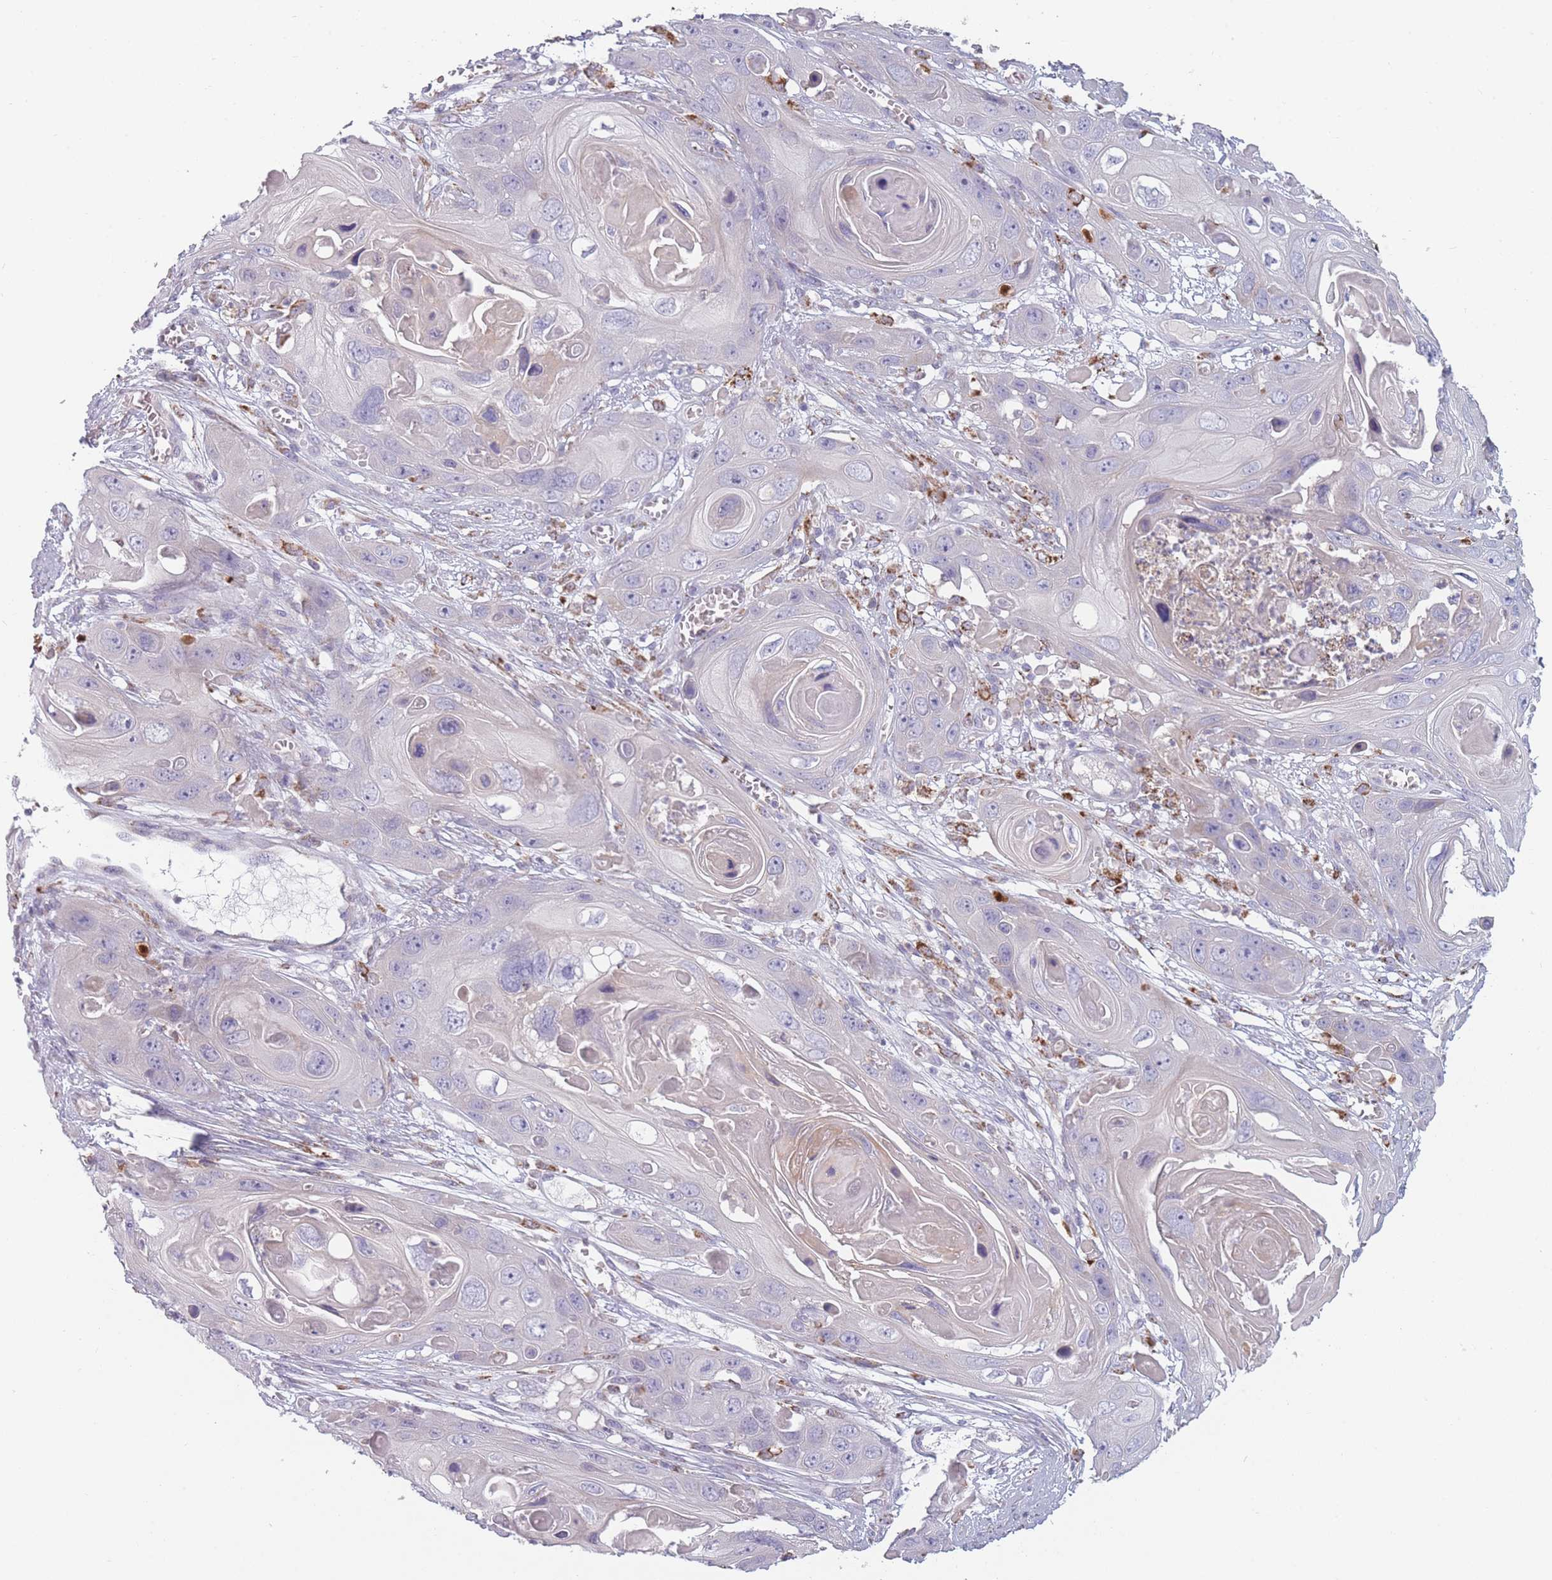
{"staining": {"intensity": "negative", "quantity": "none", "location": "none"}, "tissue": "skin cancer", "cell_type": "Tumor cells", "image_type": "cancer", "snomed": [{"axis": "morphology", "description": "Squamous cell carcinoma, NOS"}, {"axis": "topography", "description": "Skin"}], "caption": "This is an IHC histopathology image of skin squamous cell carcinoma. There is no expression in tumor cells.", "gene": "PEX11B", "patient": {"sex": "male", "age": 55}}